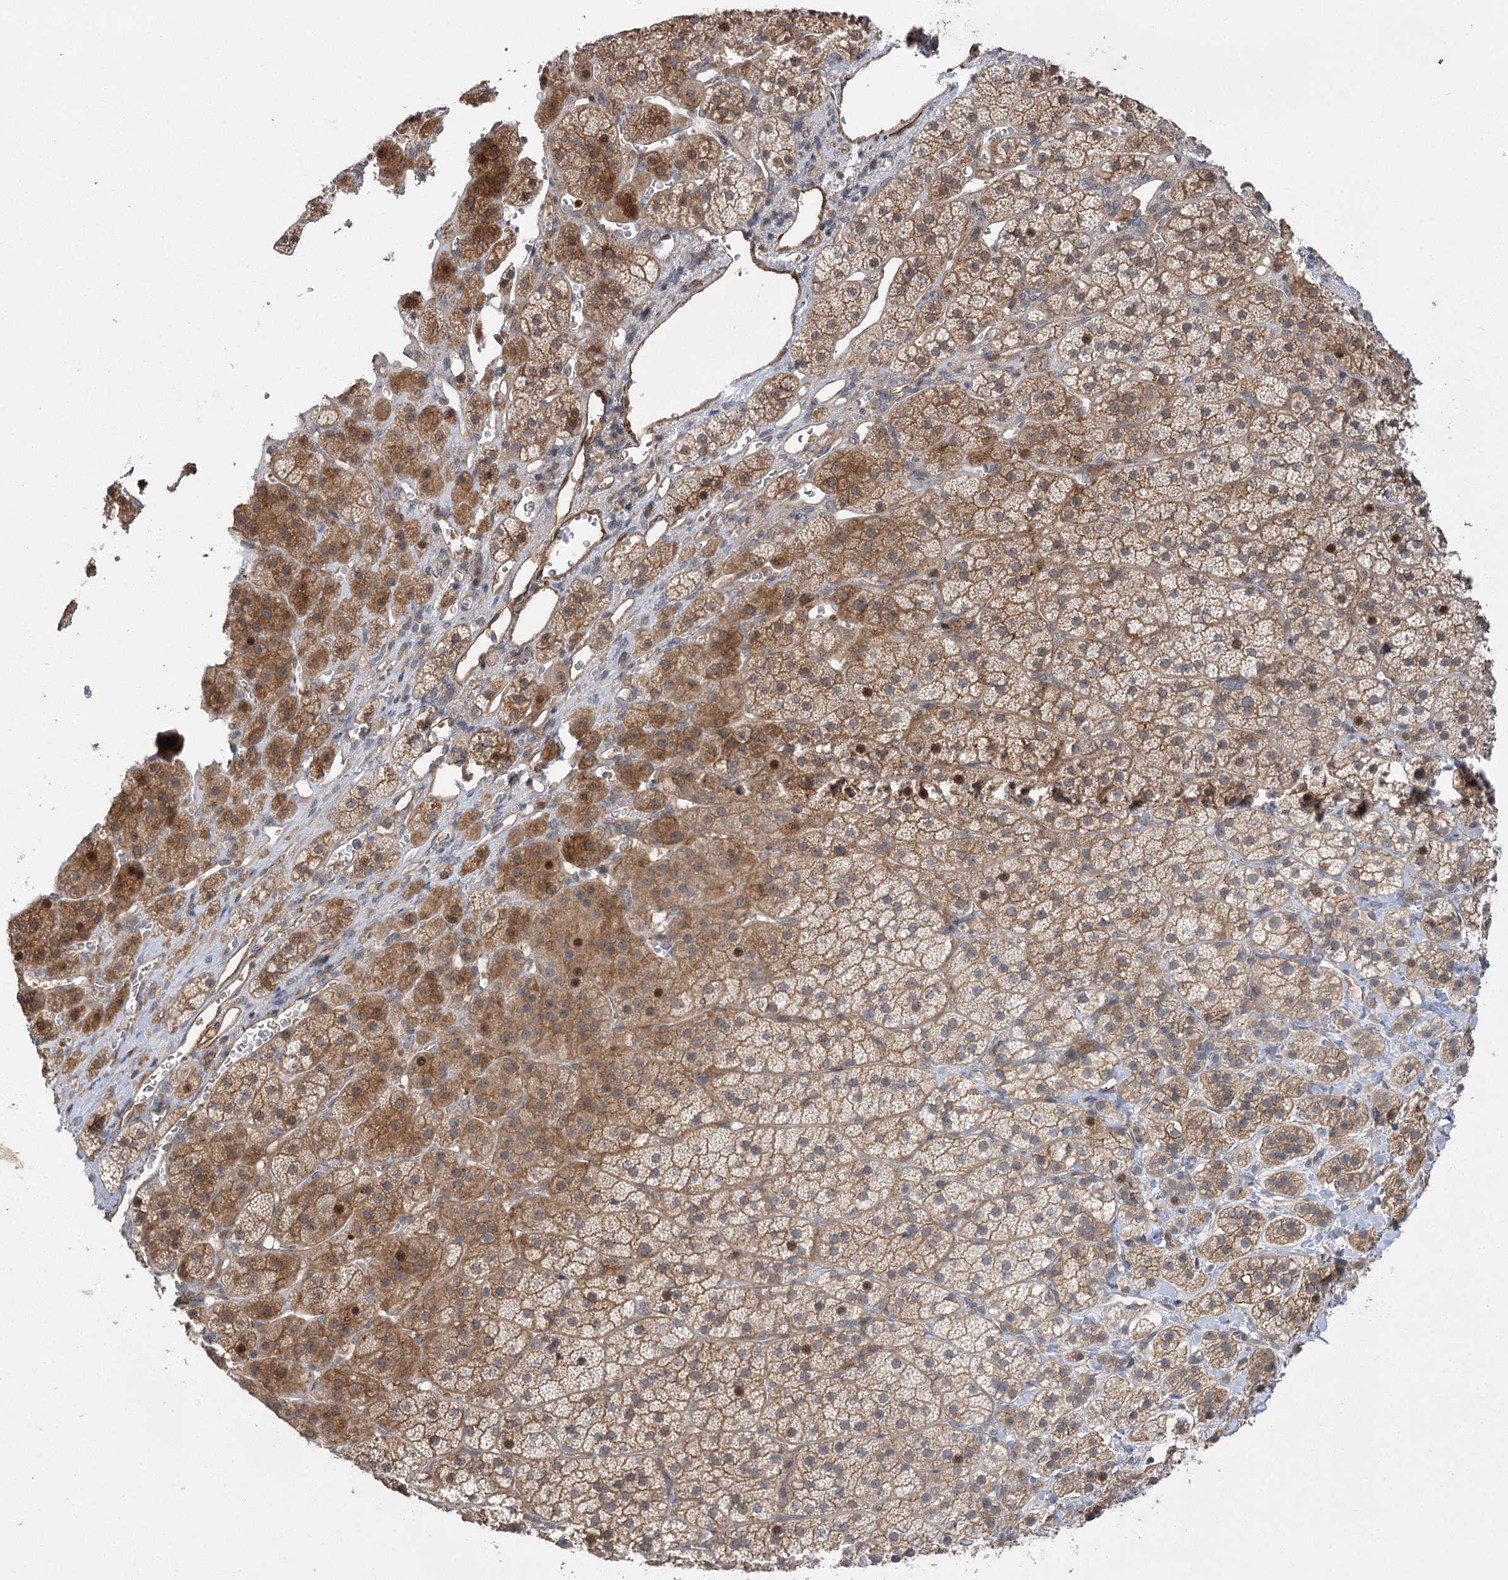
{"staining": {"intensity": "moderate", "quantity": "25%-75%", "location": "cytoplasmic/membranous,nuclear"}, "tissue": "adrenal gland", "cell_type": "Glandular cells", "image_type": "normal", "snomed": [{"axis": "morphology", "description": "Normal tissue, NOS"}, {"axis": "topography", "description": "Adrenal gland"}], "caption": "Adrenal gland stained with DAB IHC reveals medium levels of moderate cytoplasmic/membranous,nuclear staining in about 25%-75% of glandular cells. (Stains: DAB in brown, nuclei in blue, Microscopy: brightfield microscopy at high magnification).", "gene": "KCNN2", "patient": {"sex": "female", "age": 44}}